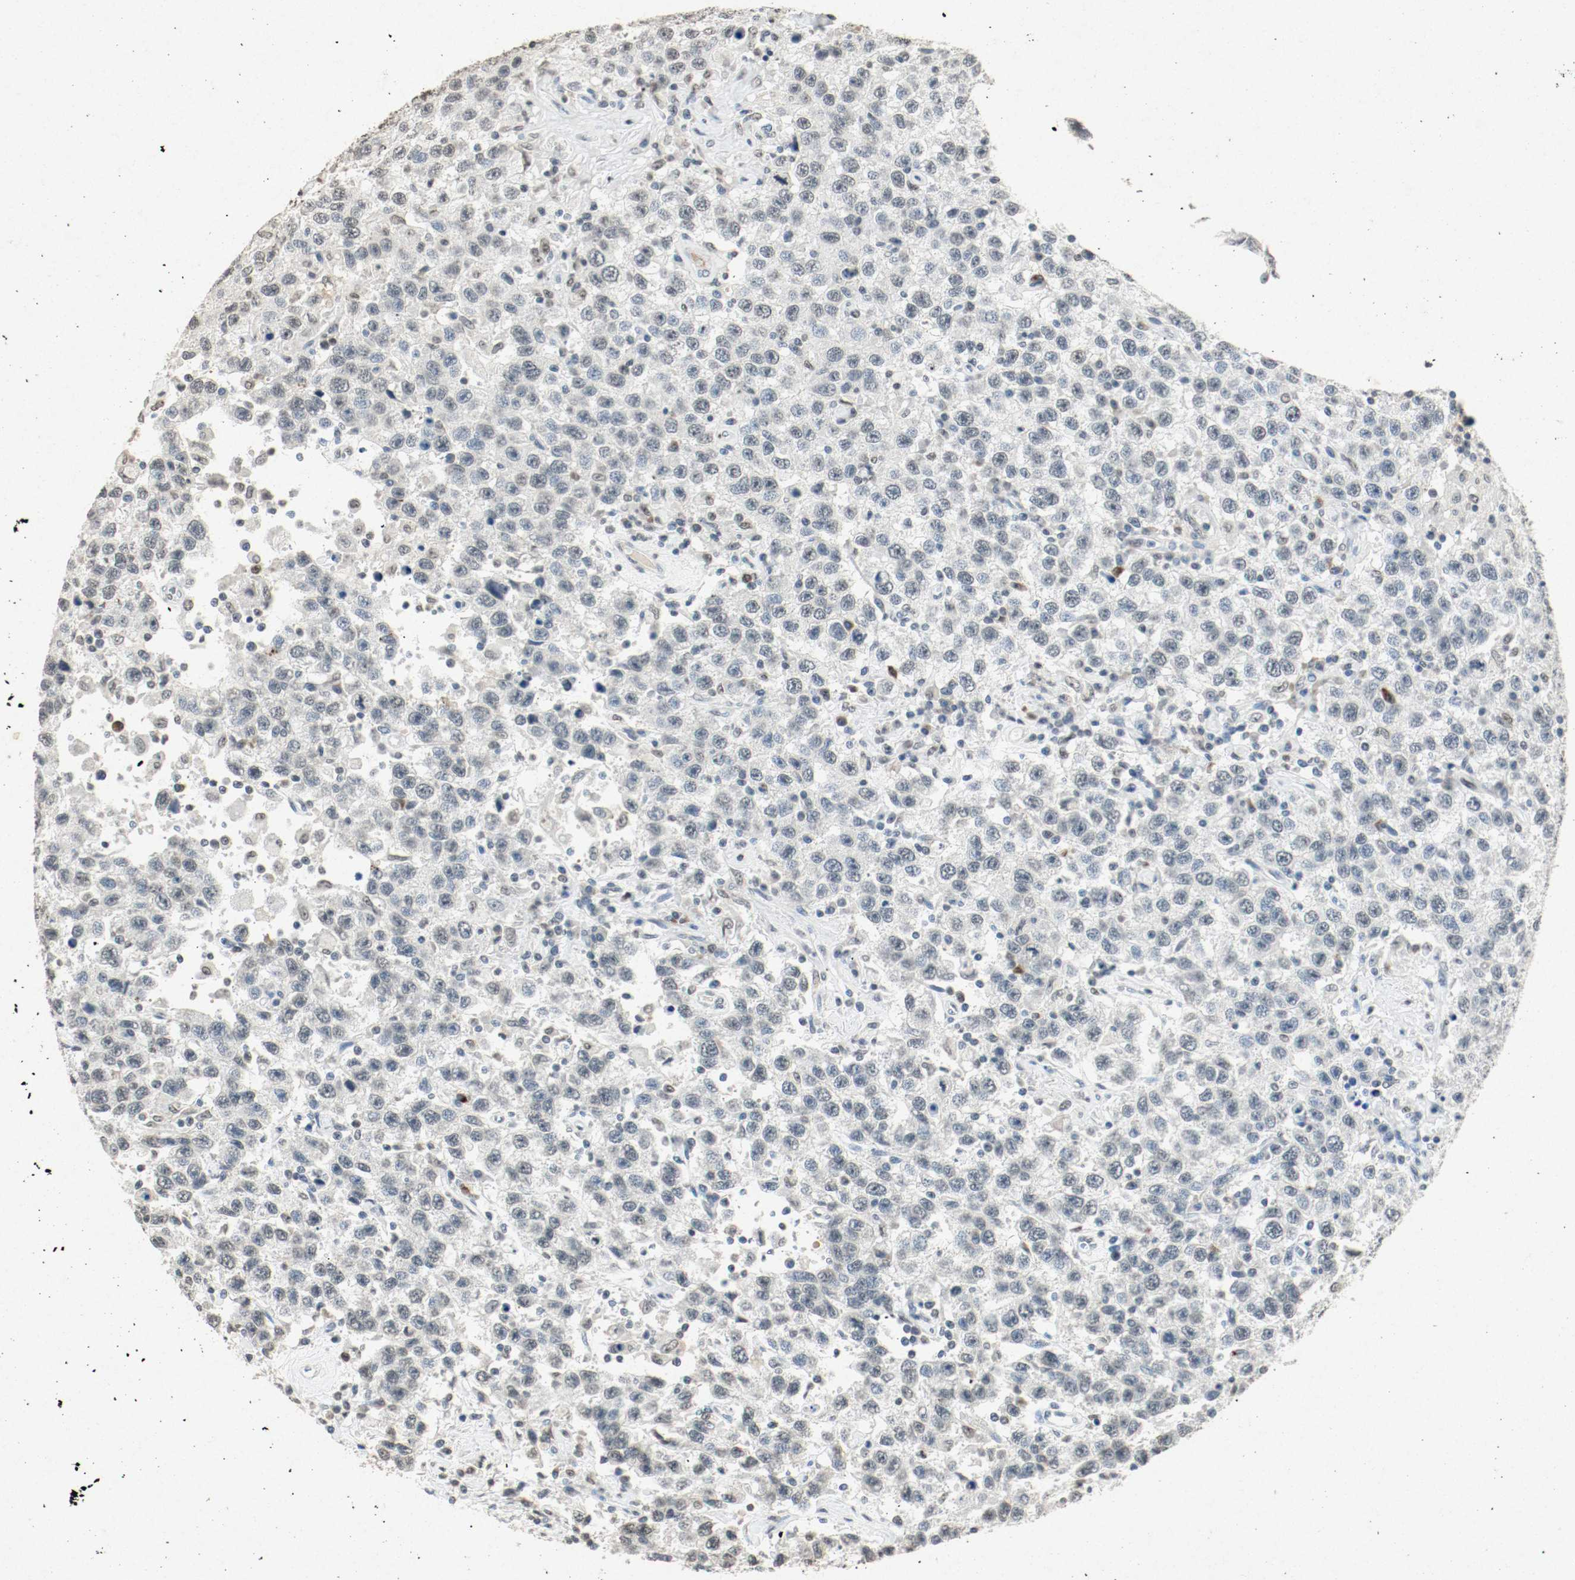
{"staining": {"intensity": "weak", "quantity": ">75%", "location": "nuclear"}, "tissue": "testis cancer", "cell_type": "Tumor cells", "image_type": "cancer", "snomed": [{"axis": "morphology", "description": "Seminoma, NOS"}, {"axis": "topography", "description": "Testis"}], "caption": "Testis seminoma stained for a protein (brown) demonstrates weak nuclear positive staining in about >75% of tumor cells.", "gene": "DNMT1", "patient": {"sex": "male", "age": 41}}